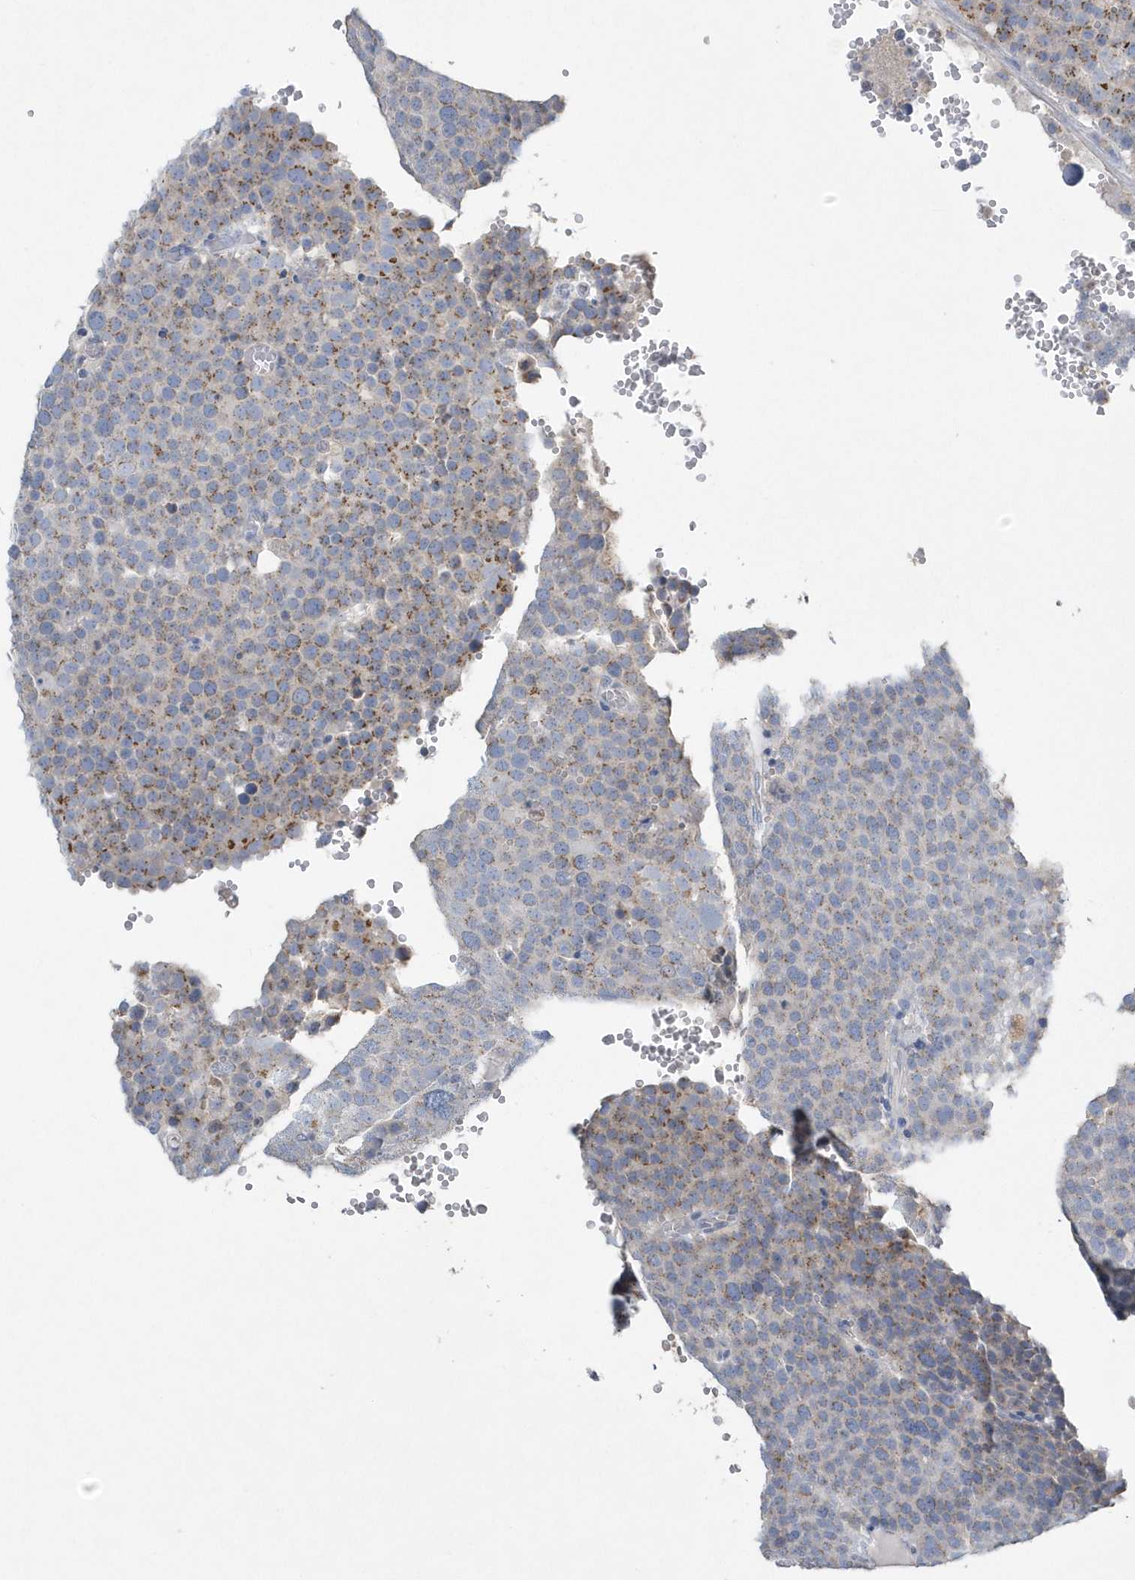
{"staining": {"intensity": "moderate", "quantity": ">75%", "location": "cytoplasmic/membranous"}, "tissue": "testis cancer", "cell_type": "Tumor cells", "image_type": "cancer", "snomed": [{"axis": "morphology", "description": "Seminoma, NOS"}, {"axis": "topography", "description": "Testis"}], "caption": "Immunohistochemical staining of human testis cancer (seminoma) shows moderate cytoplasmic/membranous protein staining in approximately >75% of tumor cells.", "gene": "SPATA18", "patient": {"sex": "male", "age": 71}}